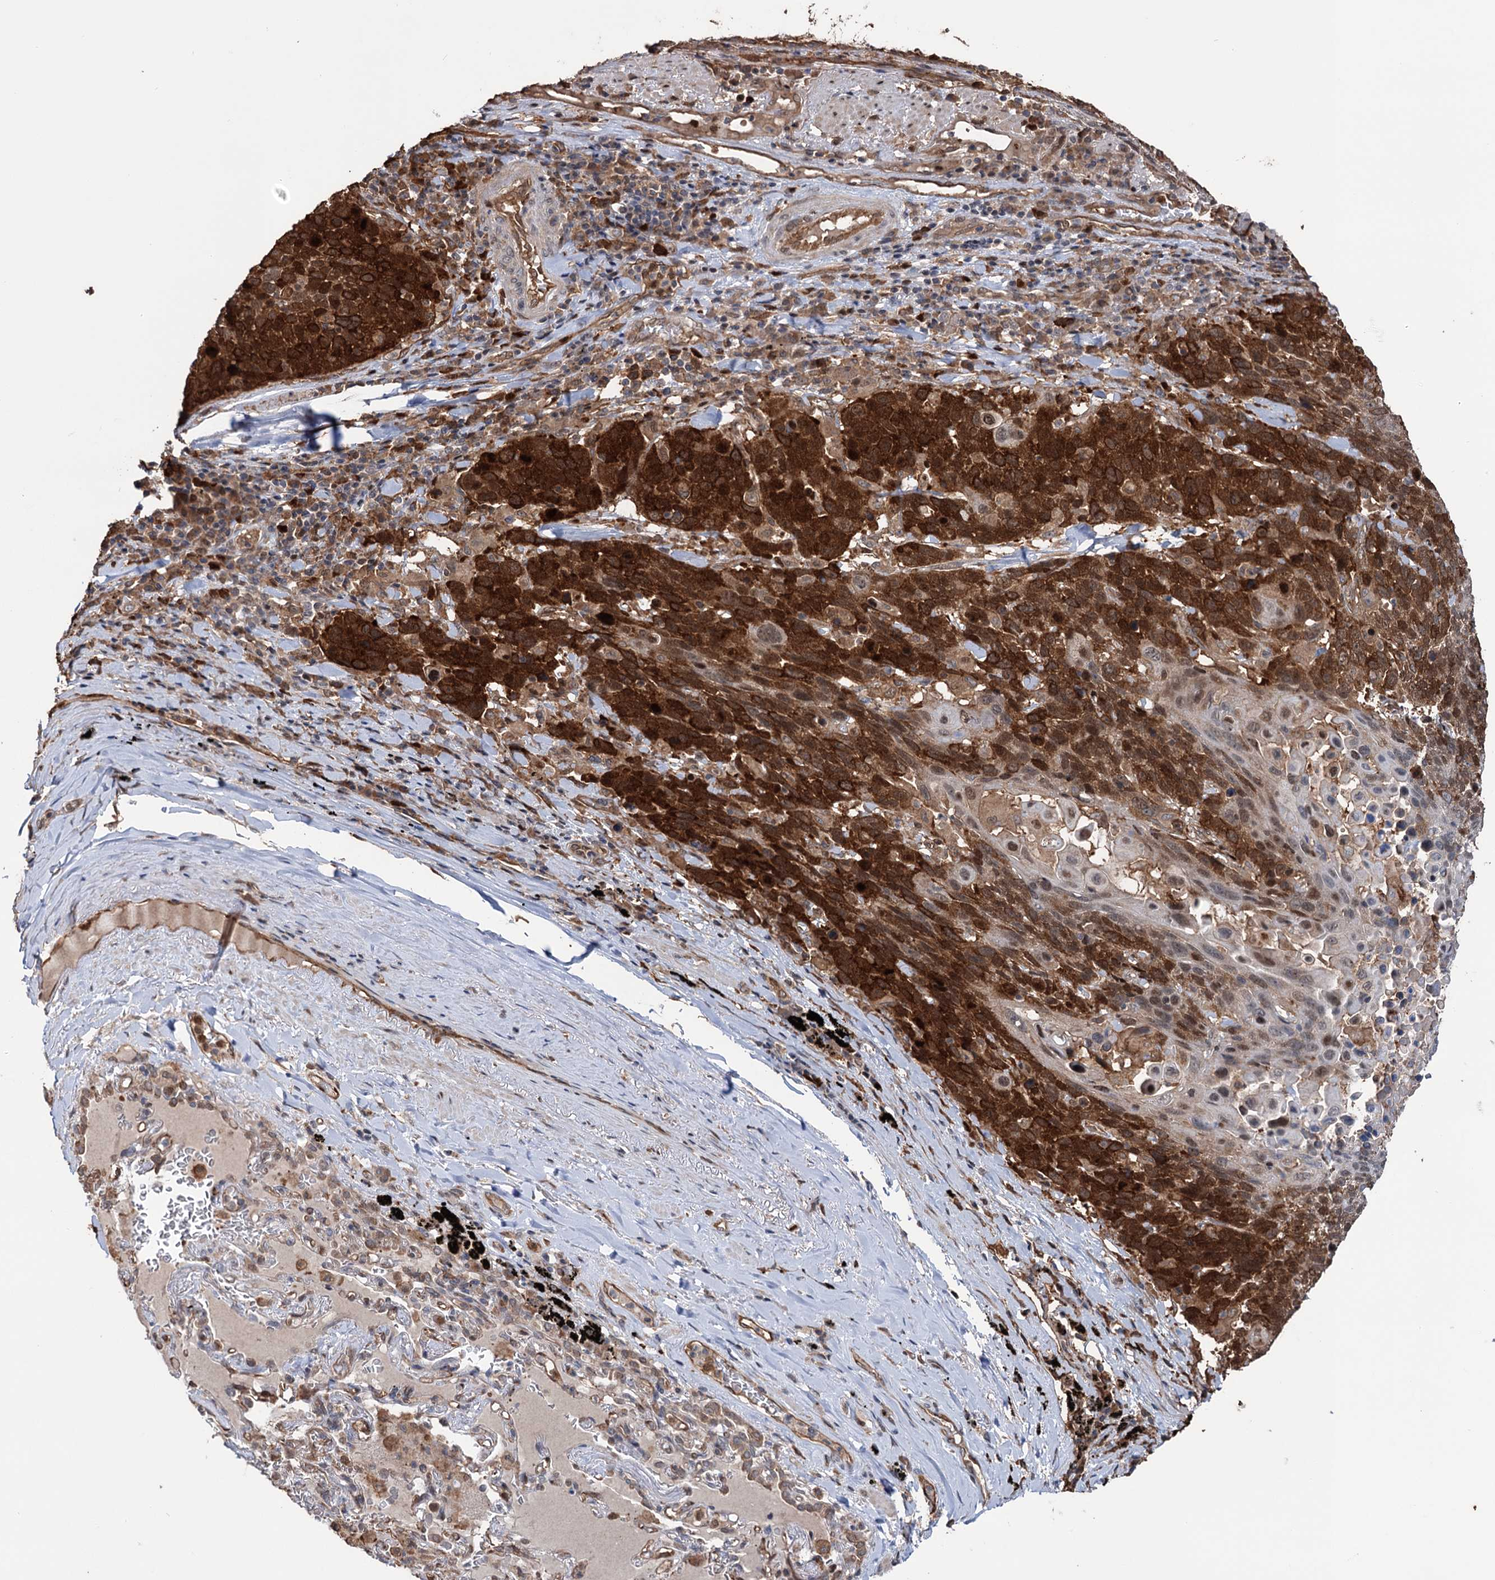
{"staining": {"intensity": "strong", "quantity": ">75%", "location": "cytoplasmic/membranous,nuclear"}, "tissue": "lung cancer", "cell_type": "Tumor cells", "image_type": "cancer", "snomed": [{"axis": "morphology", "description": "Squamous cell carcinoma, NOS"}, {"axis": "topography", "description": "Lung"}], "caption": "Immunohistochemistry (DAB (3,3'-diaminobenzidine)) staining of human lung squamous cell carcinoma demonstrates strong cytoplasmic/membranous and nuclear protein positivity in approximately >75% of tumor cells.", "gene": "NCAPD2", "patient": {"sex": "male", "age": 66}}